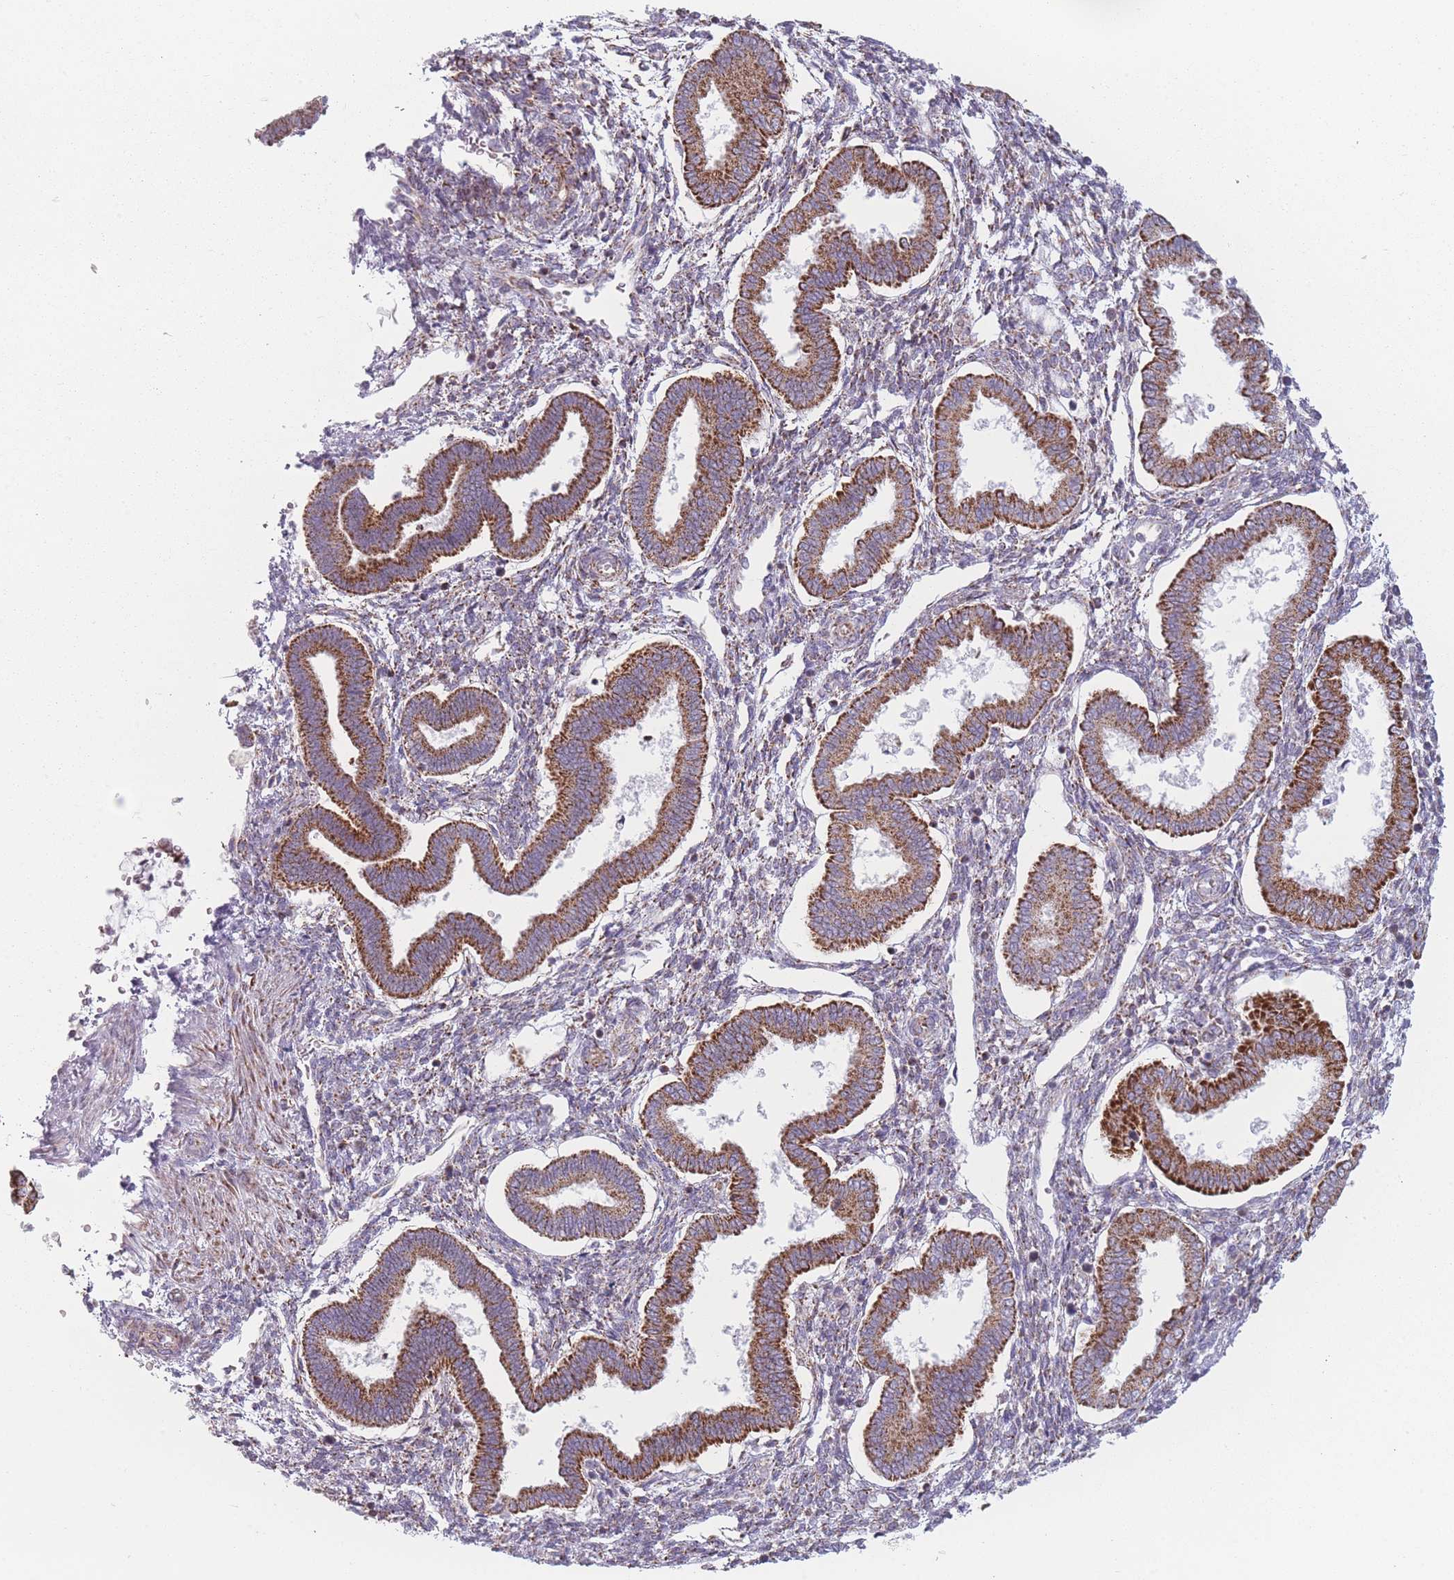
{"staining": {"intensity": "negative", "quantity": "none", "location": "none"}, "tissue": "endometrium", "cell_type": "Cells in endometrial stroma", "image_type": "normal", "snomed": [{"axis": "morphology", "description": "Normal tissue, NOS"}, {"axis": "topography", "description": "Endometrium"}], "caption": "Immunohistochemistry (IHC) histopathology image of benign endometrium: endometrium stained with DAB displays no significant protein expression in cells in endometrial stroma. Brightfield microscopy of immunohistochemistry (IHC) stained with DAB (3,3'-diaminobenzidine) (brown) and hematoxylin (blue), captured at high magnification.", "gene": "DCHS1", "patient": {"sex": "female", "age": 24}}